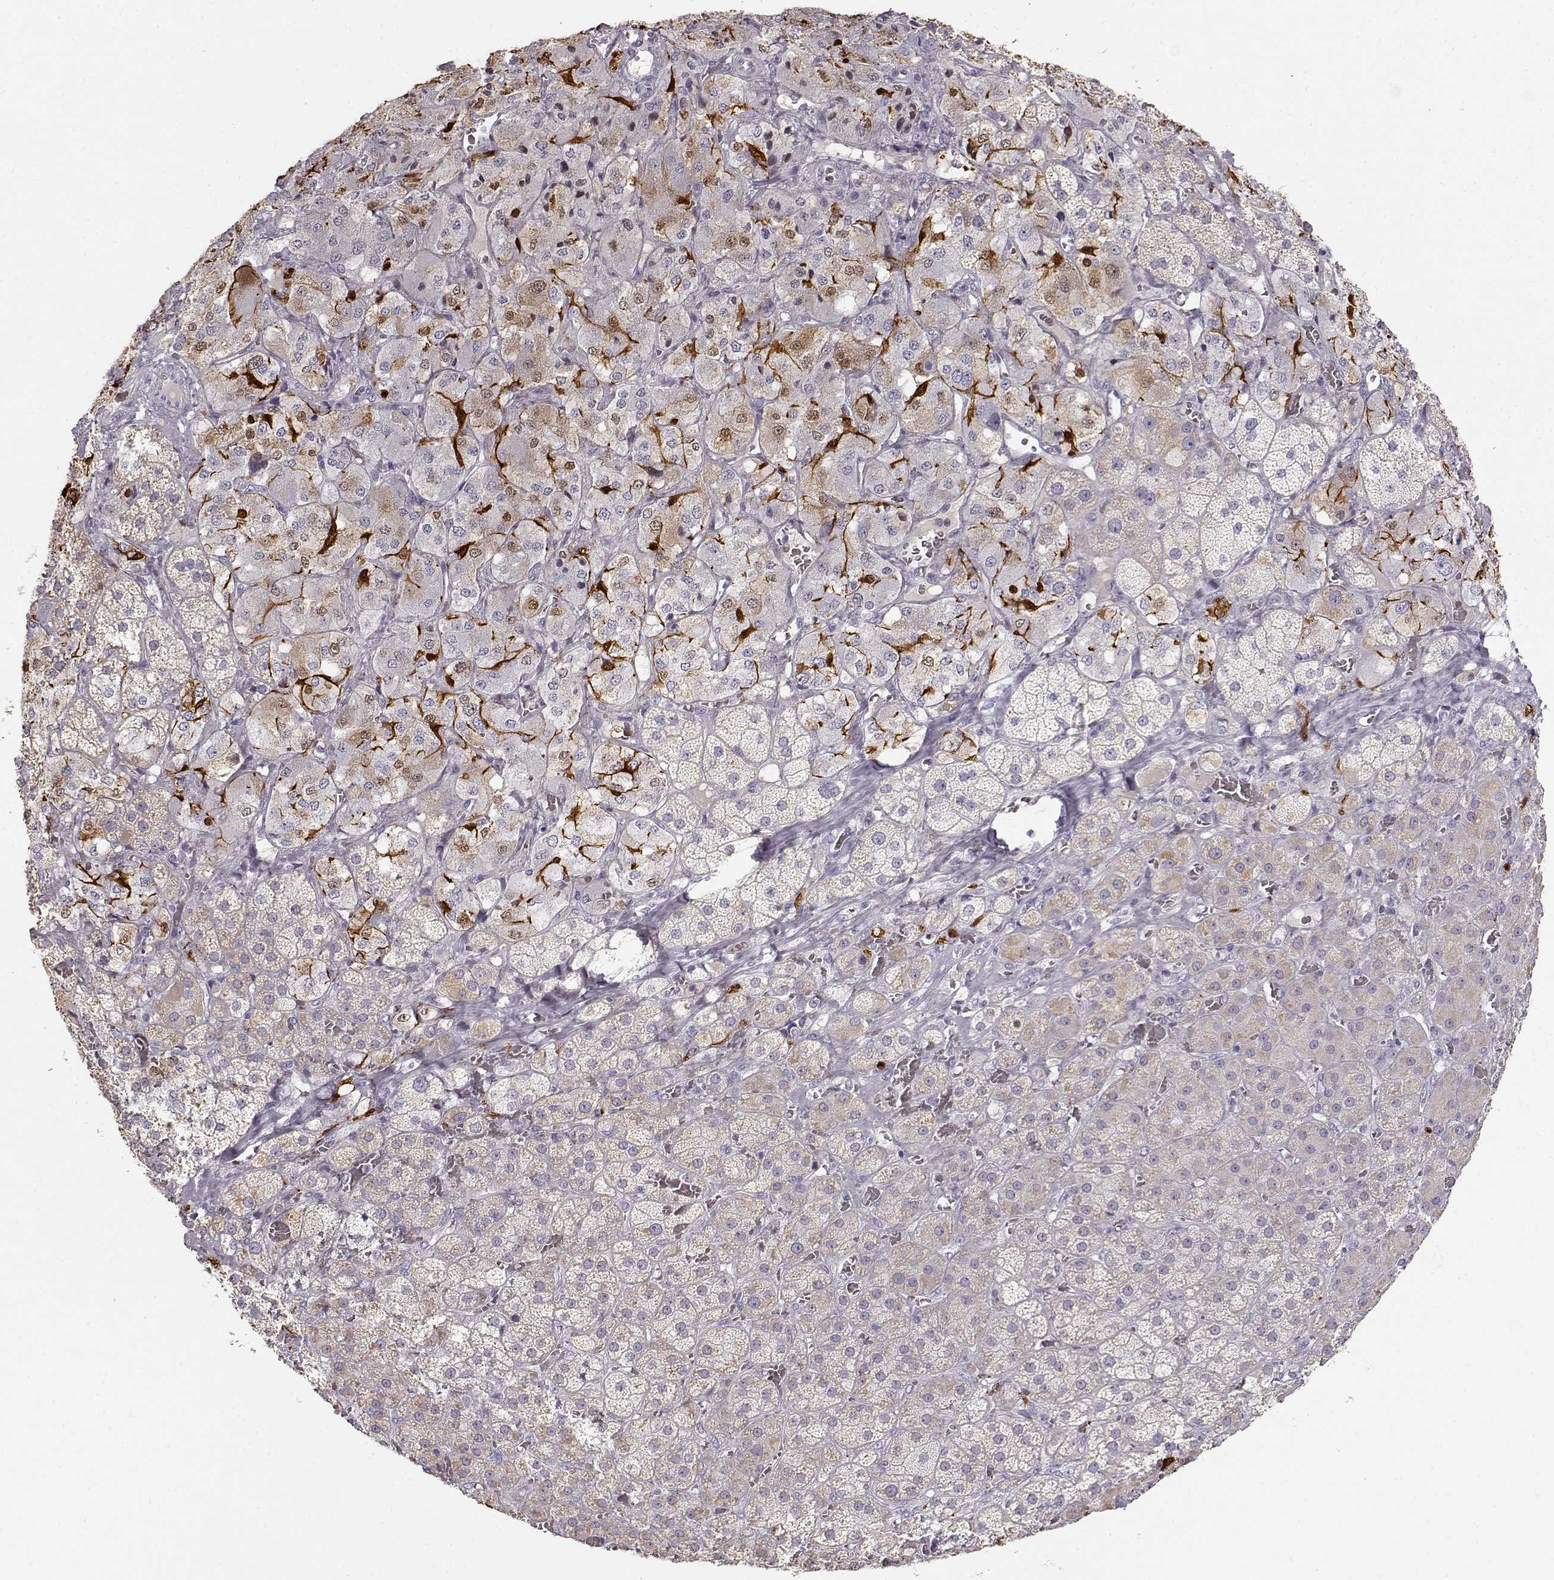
{"staining": {"intensity": "weak", "quantity": "<25%", "location": "cytoplasmic/membranous"}, "tissue": "adrenal gland", "cell_type": "Glandular cells", "image_type": "normal", "snomed": [{"axis": "morphology", "description": "Normal tissue, NOS"}, {"axis": "topography", "description": "Adrenal gland"}], "caption": "Immunohistochemistry of unremarkable human adrenal gland displays no expression in glandular cells. (Immunohistochemistry (ihc), brightfield microscopy, high magnification).", "gene": "S100B", "patient": {"sex": "male", "age": 57}}